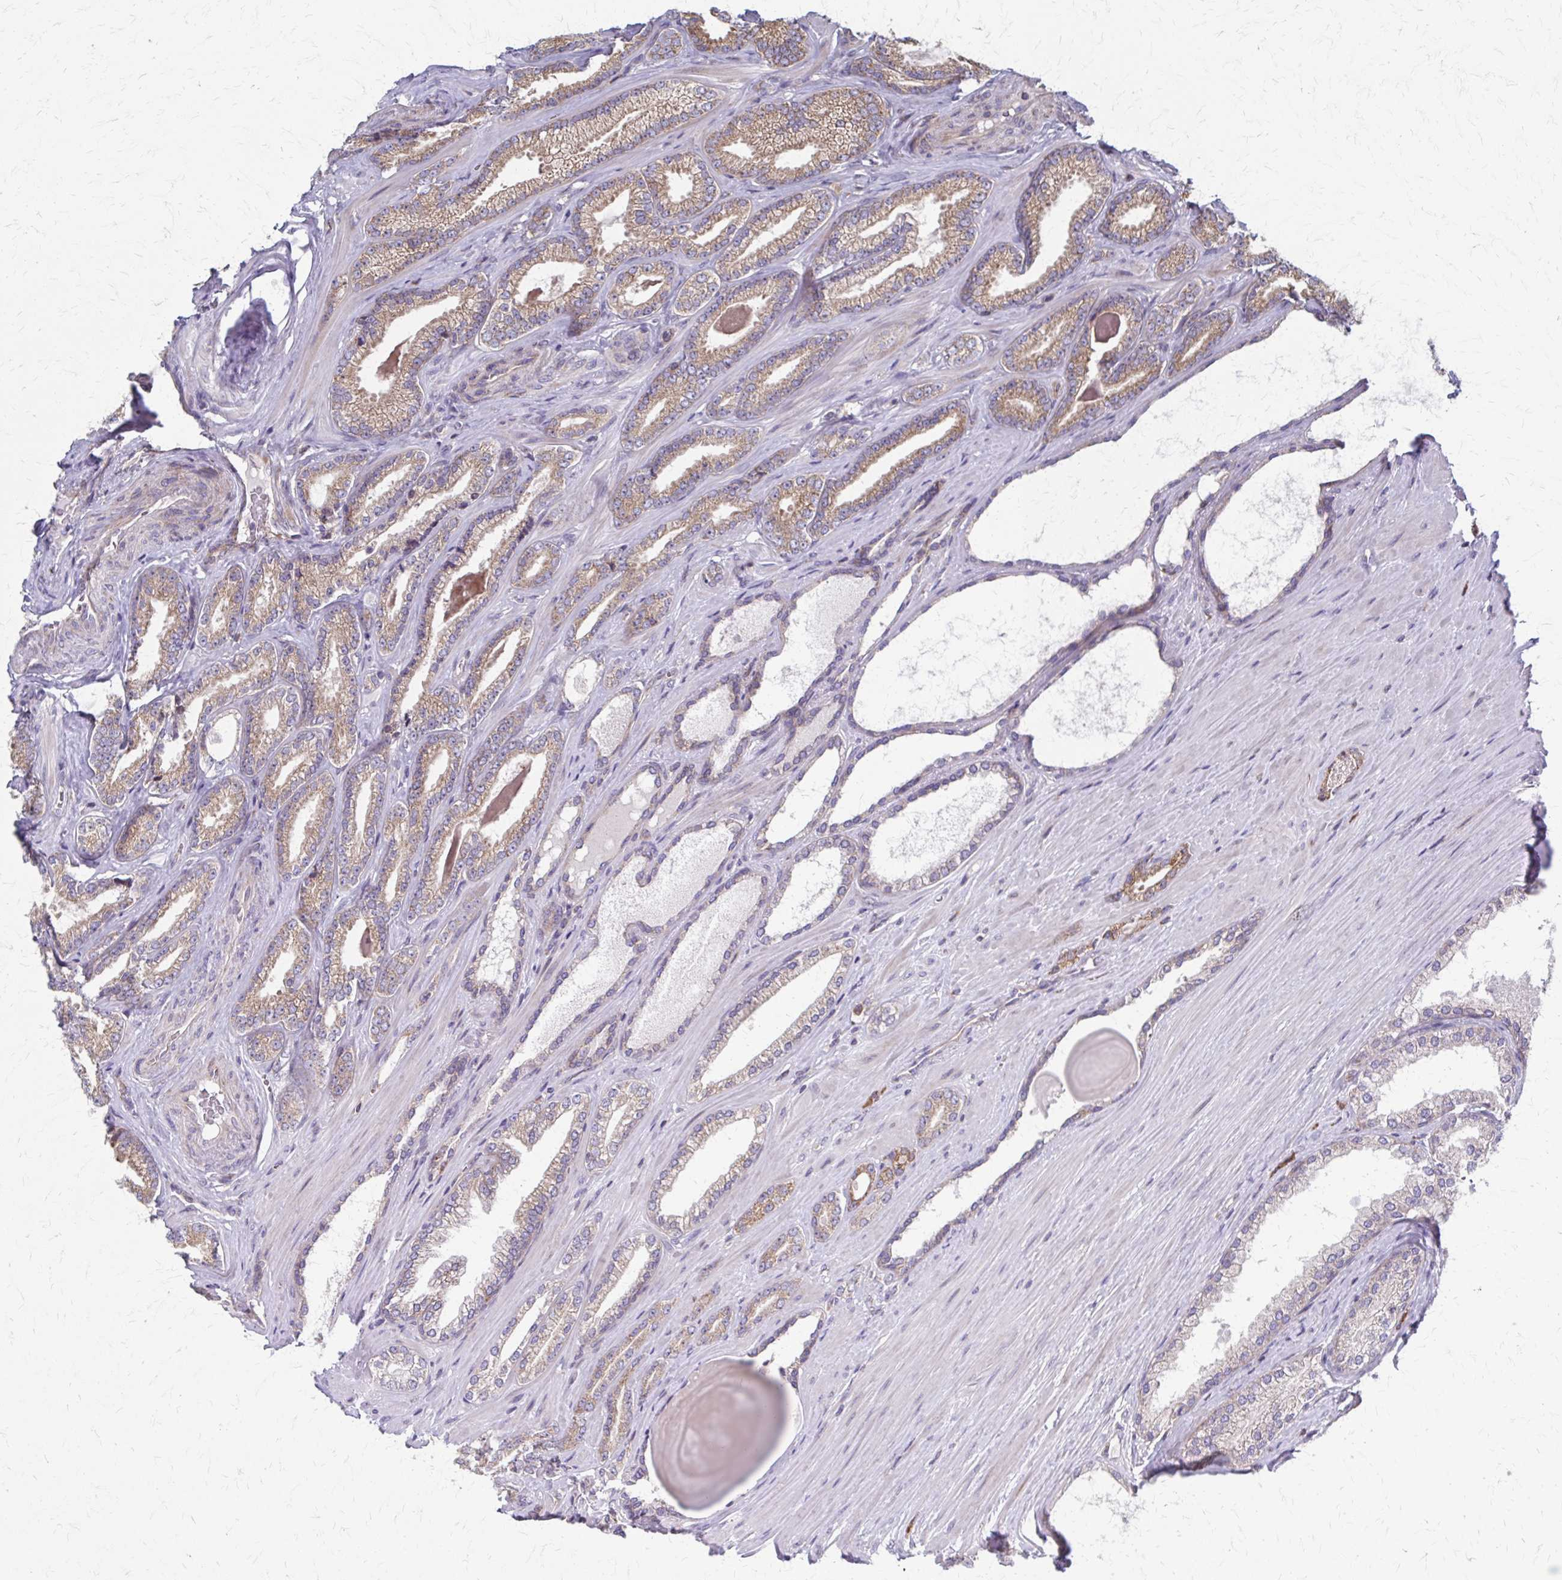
{"staining": {"intensity": "moderate", "quantity": ">75%", "location": "cytoplasmic/membranous"}, "tissue": "prostate cancer", "cell_type": "Tumor cells", "image_type": "cancer", "snomed": [{"axis": "morphology", "description": "Adenocarcinoma, Low grade"}, {"axis": "topography", "description": "Prostate"}], "caption": "Prostate cancer (adenocarcinoma (low-grade)) stained with immunohistochemistry (IHC) demonstrates moderate cytoplasmic/membranous positivity in approximately >75% of tumor cells. The protein is shown in brown color, while the nuclei are stained blue.", "gene": "EEF2", "patient": {"sex": "male", "age": 61}}